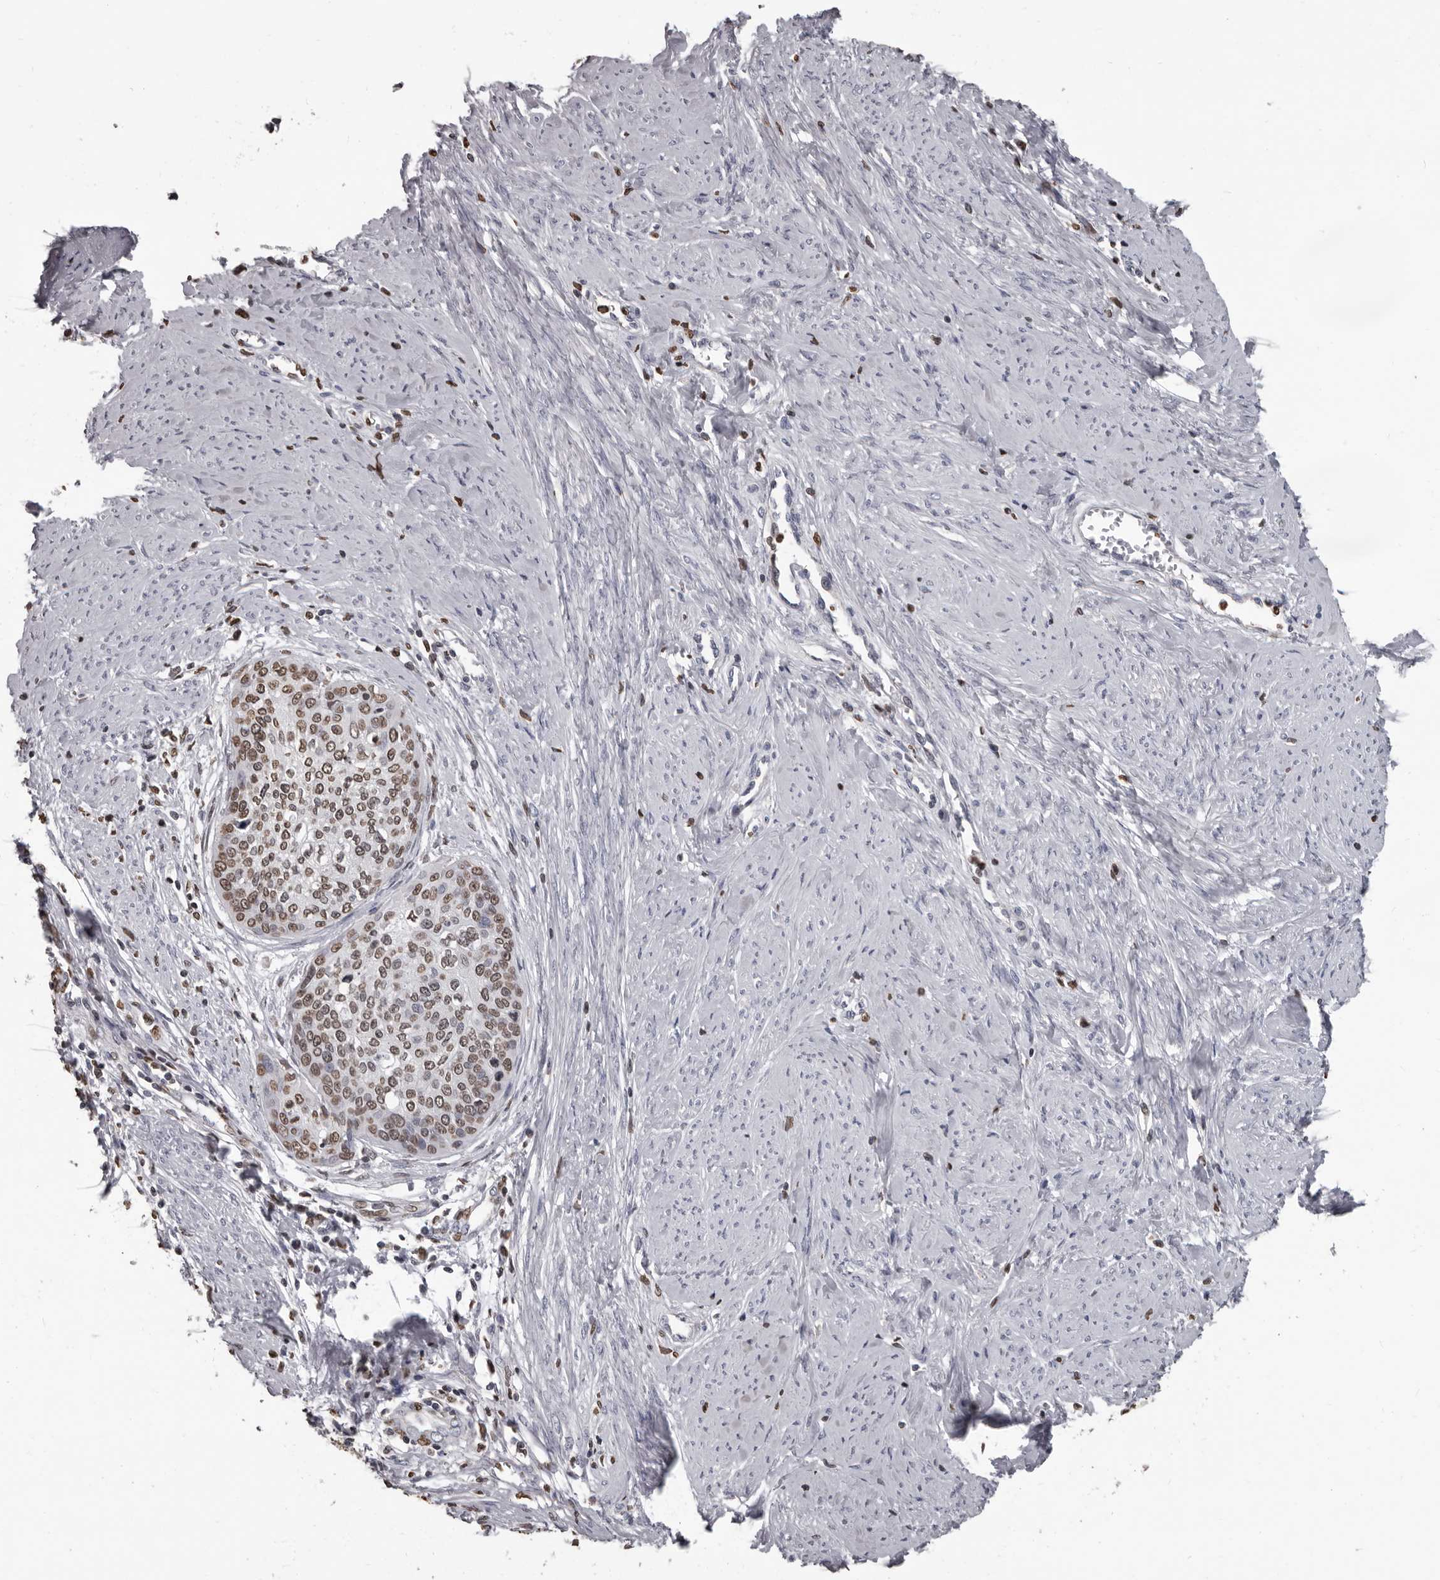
{"staining": {"intensity": "moderate", "quantity": ">75%", "location": "nuclear"}, "tissue": "cervical cancer", "cell_type": "Tumor cells", "image_type": "cancer", "snomed": [{"axis": "morphology", "description": "Squamous cell carcinoma, NOS"}, {"axis": "topography", "description": "Cervix"}], "caption": "Human cervical squamous cell carcinoma stained with a brown dye shows moderate nuclear positive expression in approximately >75% of tumor cells.", "gene": "AHR", "patient": {"sex": "female", "age": 37}}